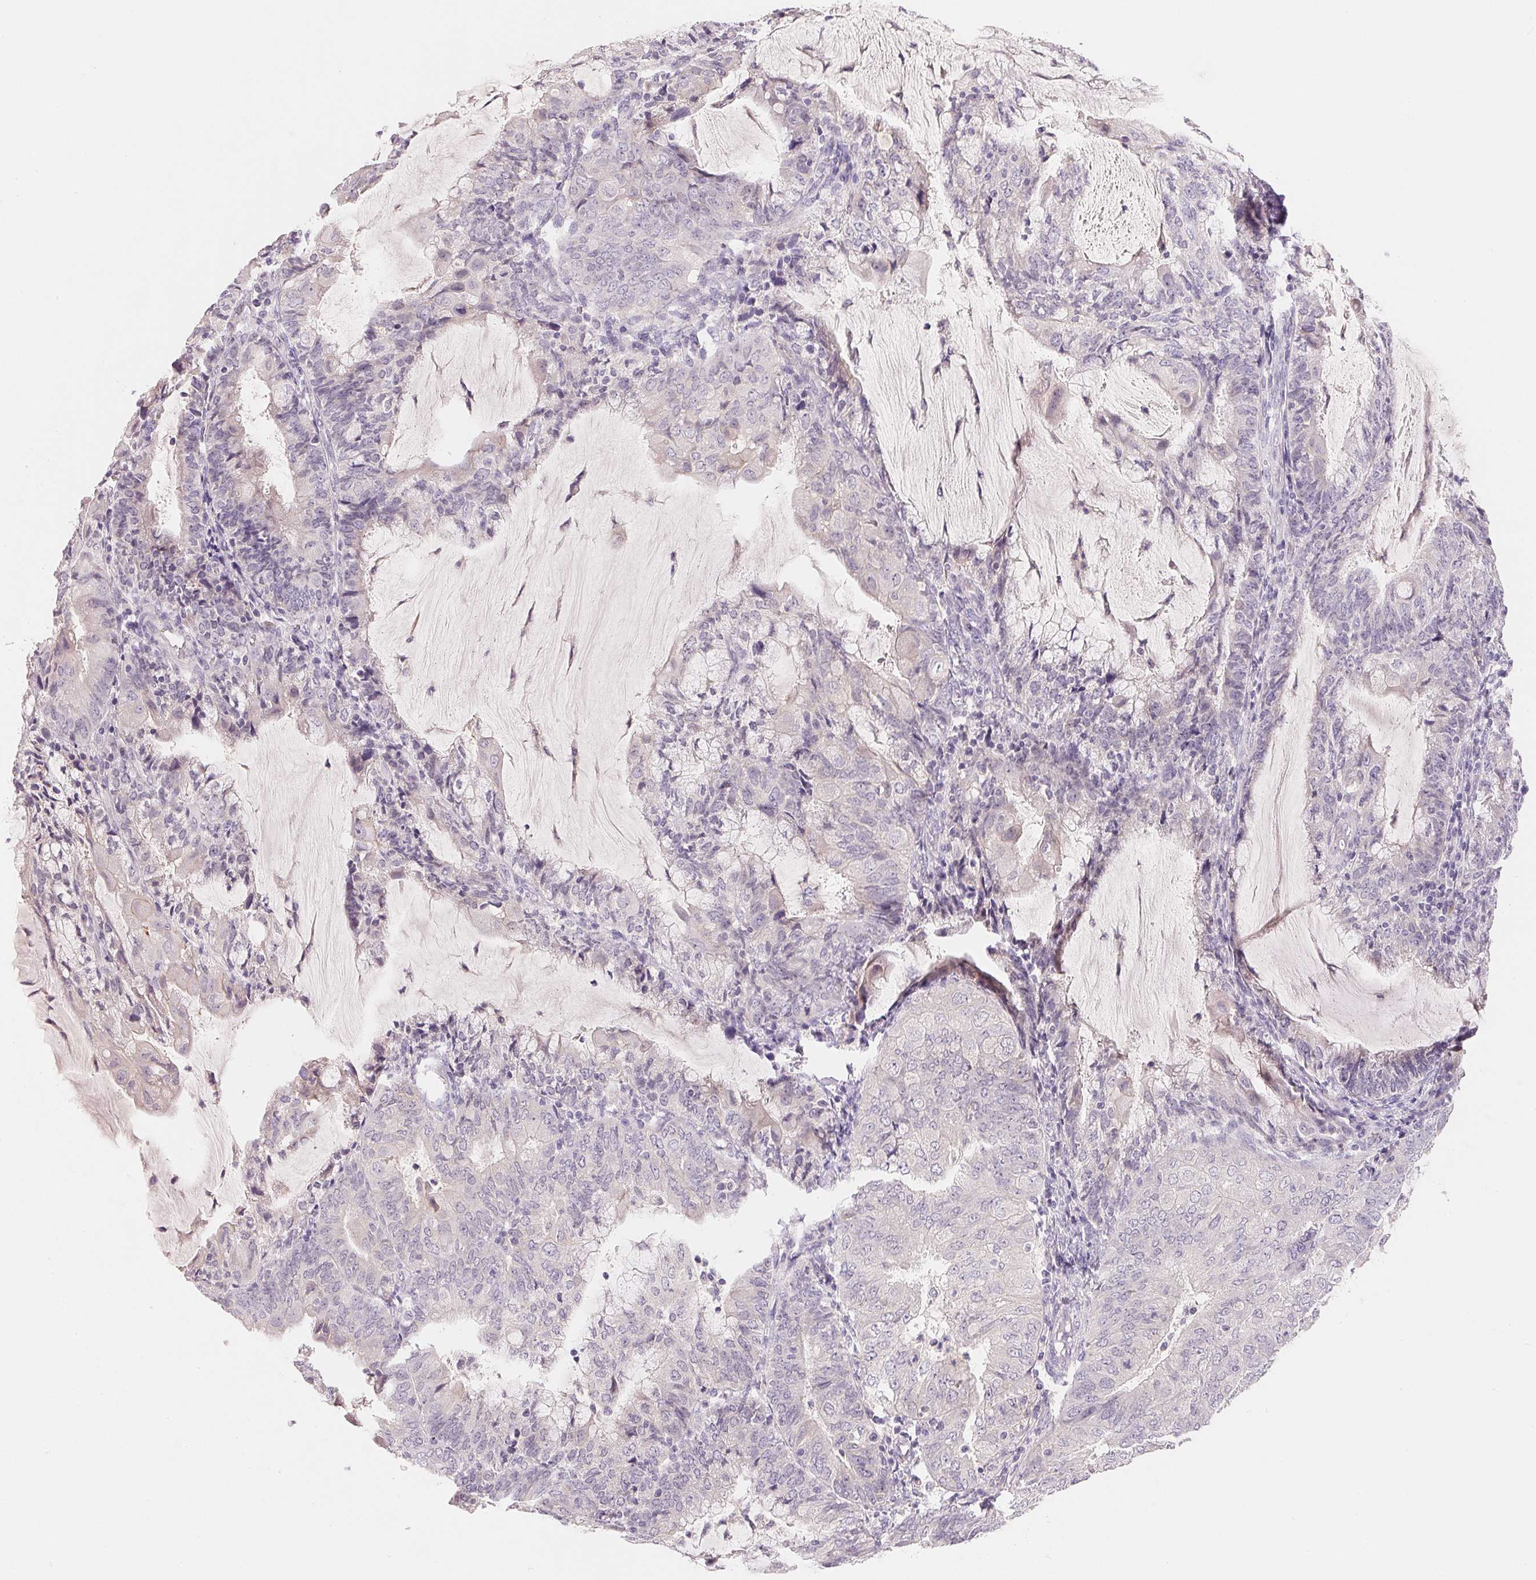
{"staining": {"intensity": "negative", "quantity": "none", "location": "none"}, "tissue": "endometrial cancer", "cell_type": "Tumor cells", "image_type": "cancer", "snomed": [{"axis": "morphology", "description": "Adenocarcinoma, NOS"}, {"axis": "topography", "description": "Endometrium"}], "caption": "IHC of human adenocarcinoma (endometrial) demonstrates no expression in tumor cells.", "gene": "MCOLN3", "patient": {"sex": "female", "age": 81}}